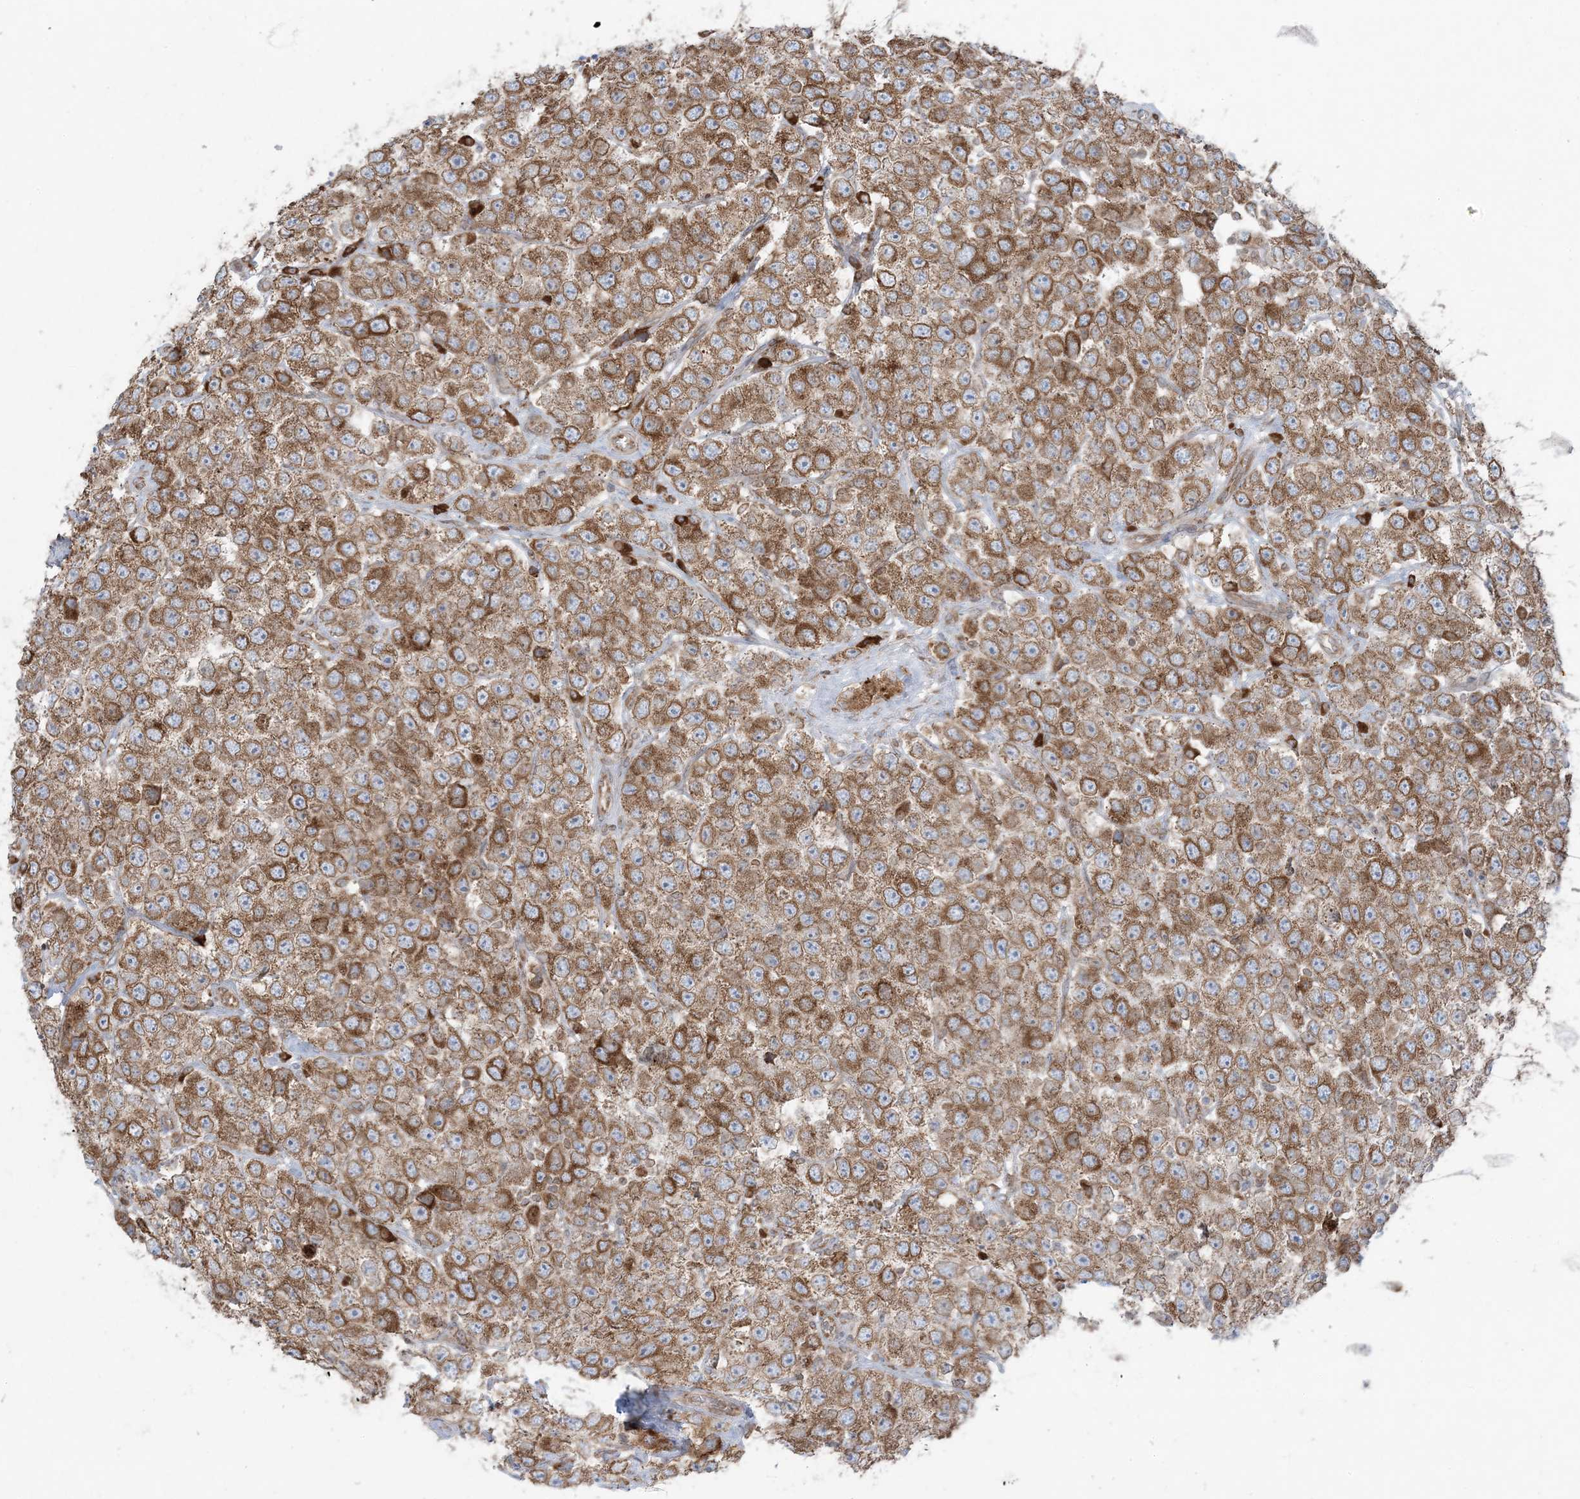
{"staining": {"intensity": "strong", "quantity": ">75%", "location": "cytoplasmic/membranous"}, "tissue": "testis cancer", "cell_type": "Tumor cells", "image_type": "cancer", "snomed": [{"axis": "morphology", "description": "Seminoma, NOS"}, {"axis": "topography", "description": "Testis"}], "caption": "High-magnification brightfield microscopy of testis cancer (seminoma) stained with DAB (3,3'-diaminobenzidine) (brown) and counterstained with hematoxylin (blue). tumor cells exhibit strong cytoplasmic/membranous expression is present in approximately>75% of cells.", "gene": "UBXN4", "patient": {"sex": "male", "age": 28}}